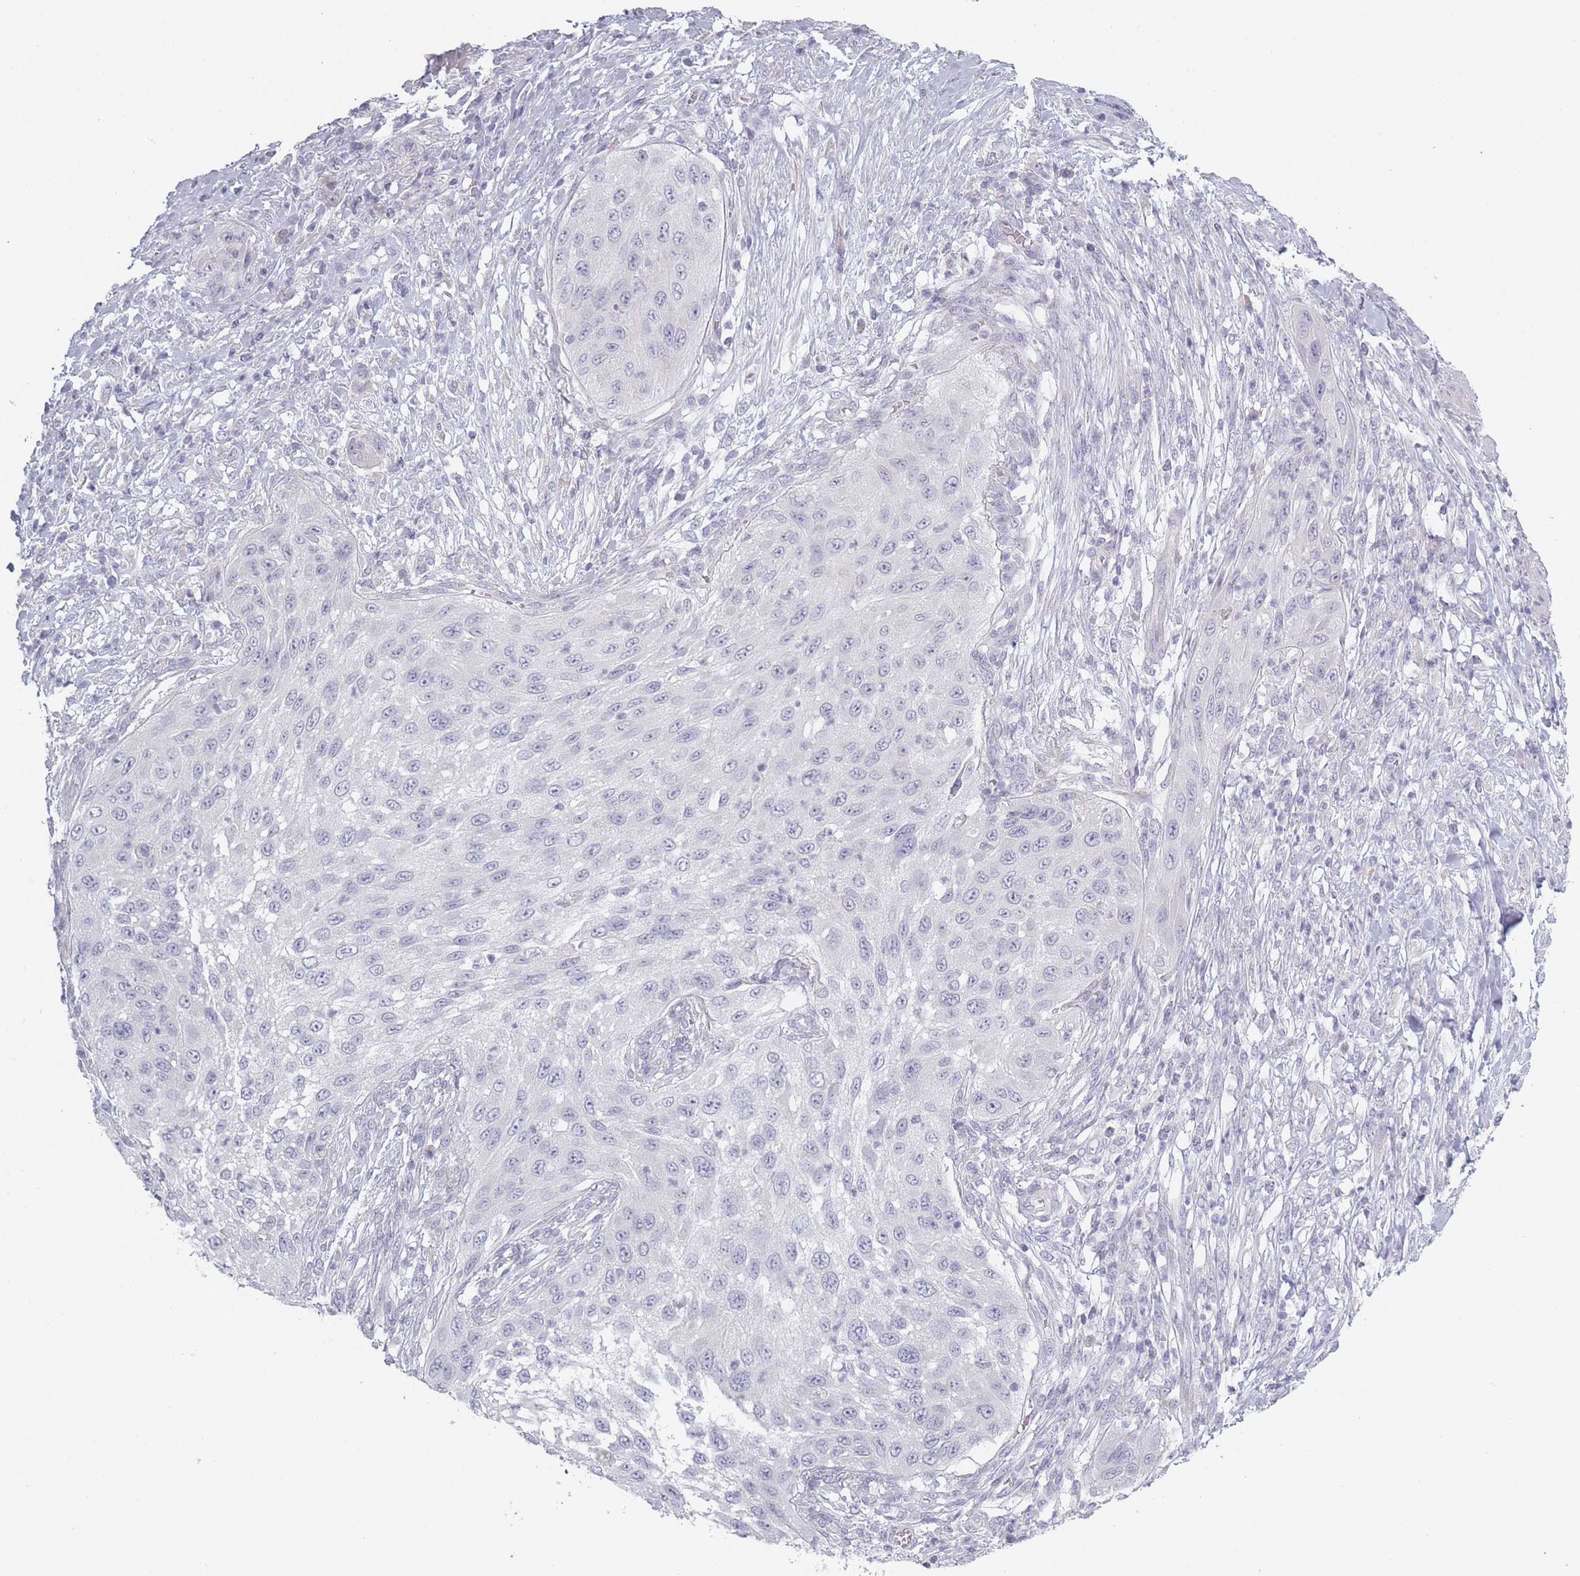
{"staining": {"intensity": "negative", "quantity": "none", "location": "none"}, "tissue": "cervical cancer", "cell_type": "Tumor cells", "image_type": "cancer", "snomed": [{"axis": "morphology", "description": "Squamous cell carcinoma, NOS"}, {"axis": "topography", "description": "Cervix"}], "caption": "Tumor cells show no significant staining in cervical cancer (squamous cell carcinoma).", "gene": "RASL10B", "patient": {"sex": "female", "age": 42}}